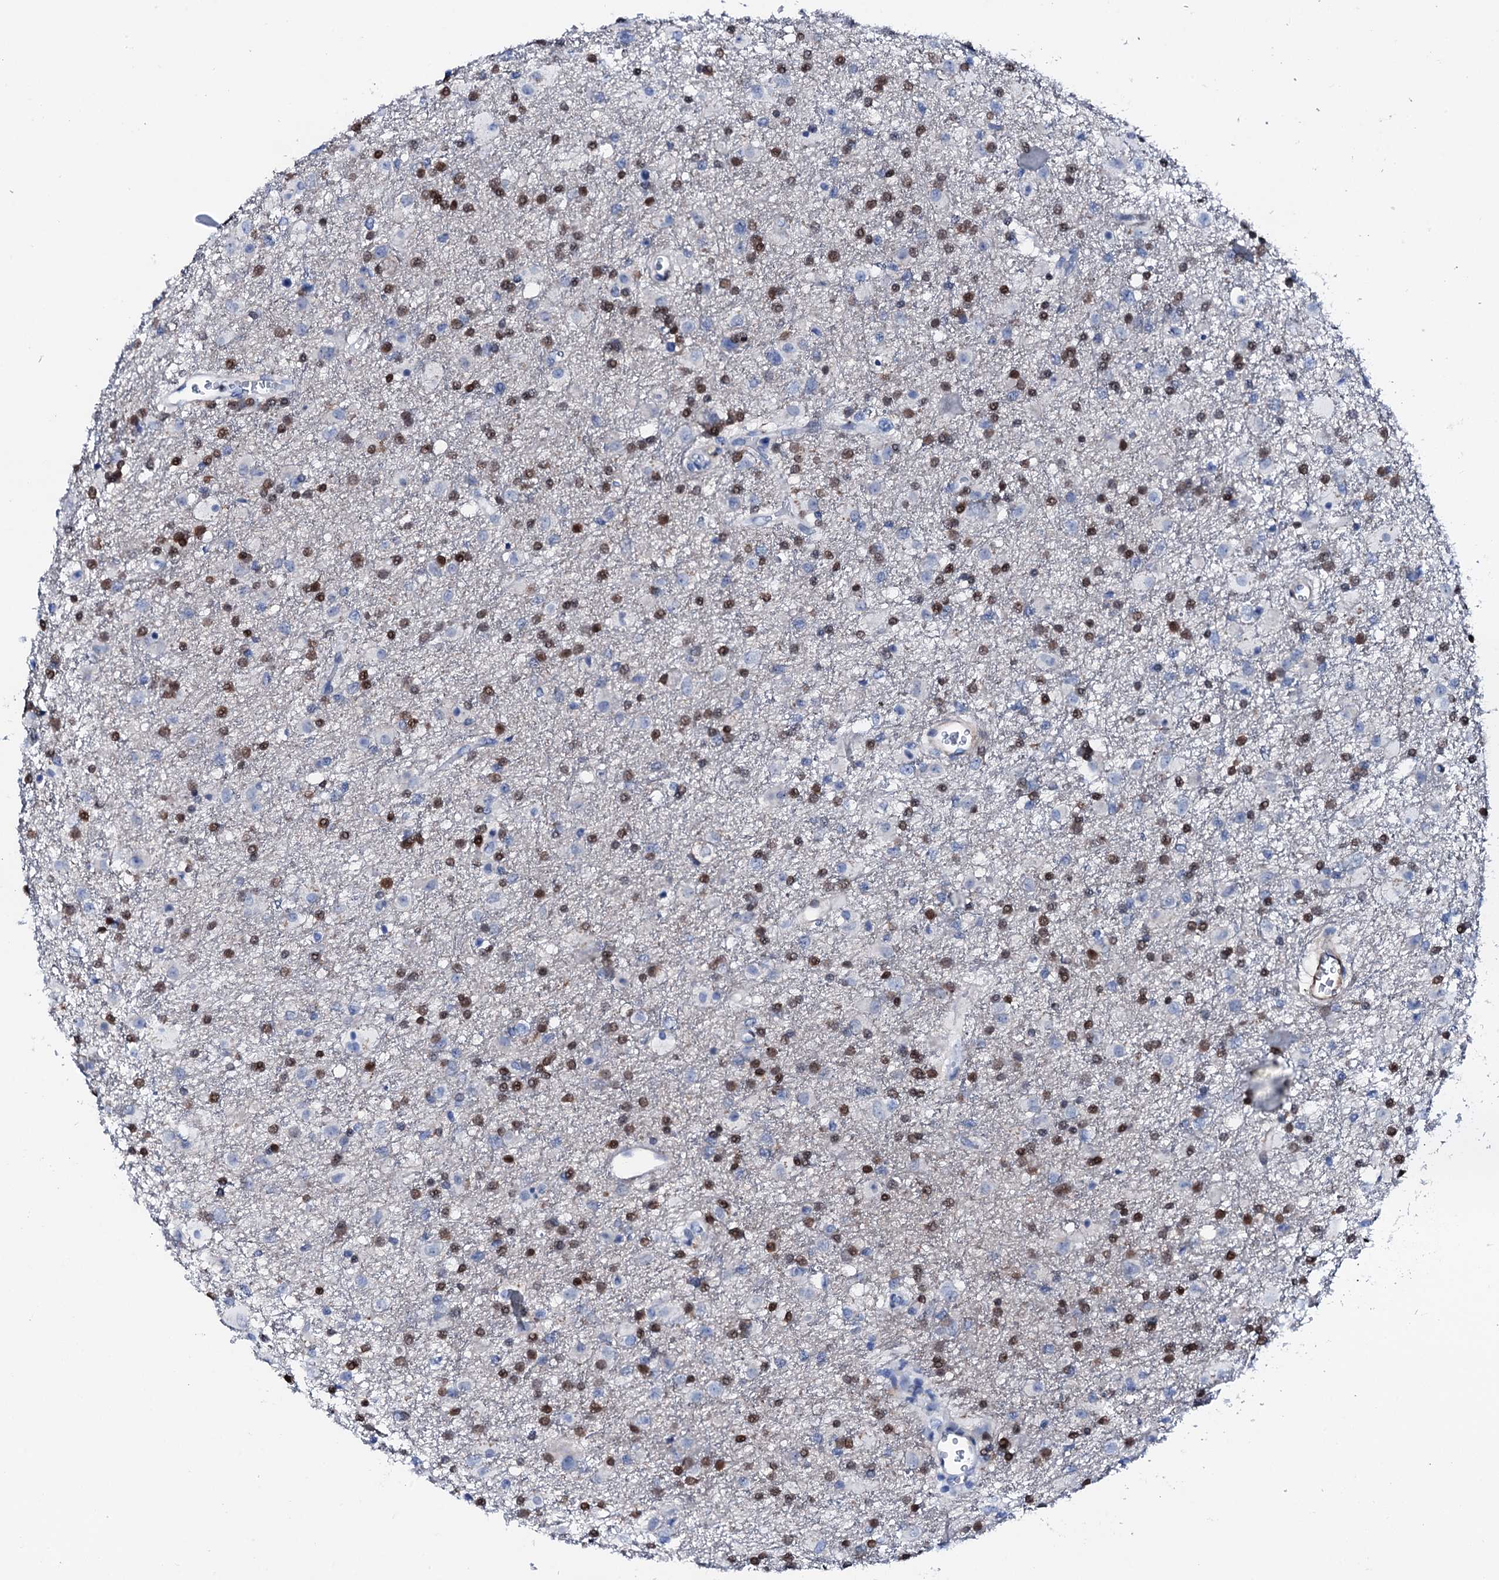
{"staining": {"intensity": "moderate", "quantity": "25%-75%", "location": "nuclear"}, "tissue": "glioma", "cell_type": "Tumor cells", "image_type": "cancer", "snomed": [{"axis": "morphology", "description": "Glioma, malignant, Low grade"}, {"axis": "topography", "description": "Brain"}], "caption": "The photomicrograph demonstrates a brown stain indicating the presence of a protein in the nuclear of tumor cells in malignant glioma (low-grade).", "gene": "NRIP2", "patient": {"sex": "male", "age": 65}}